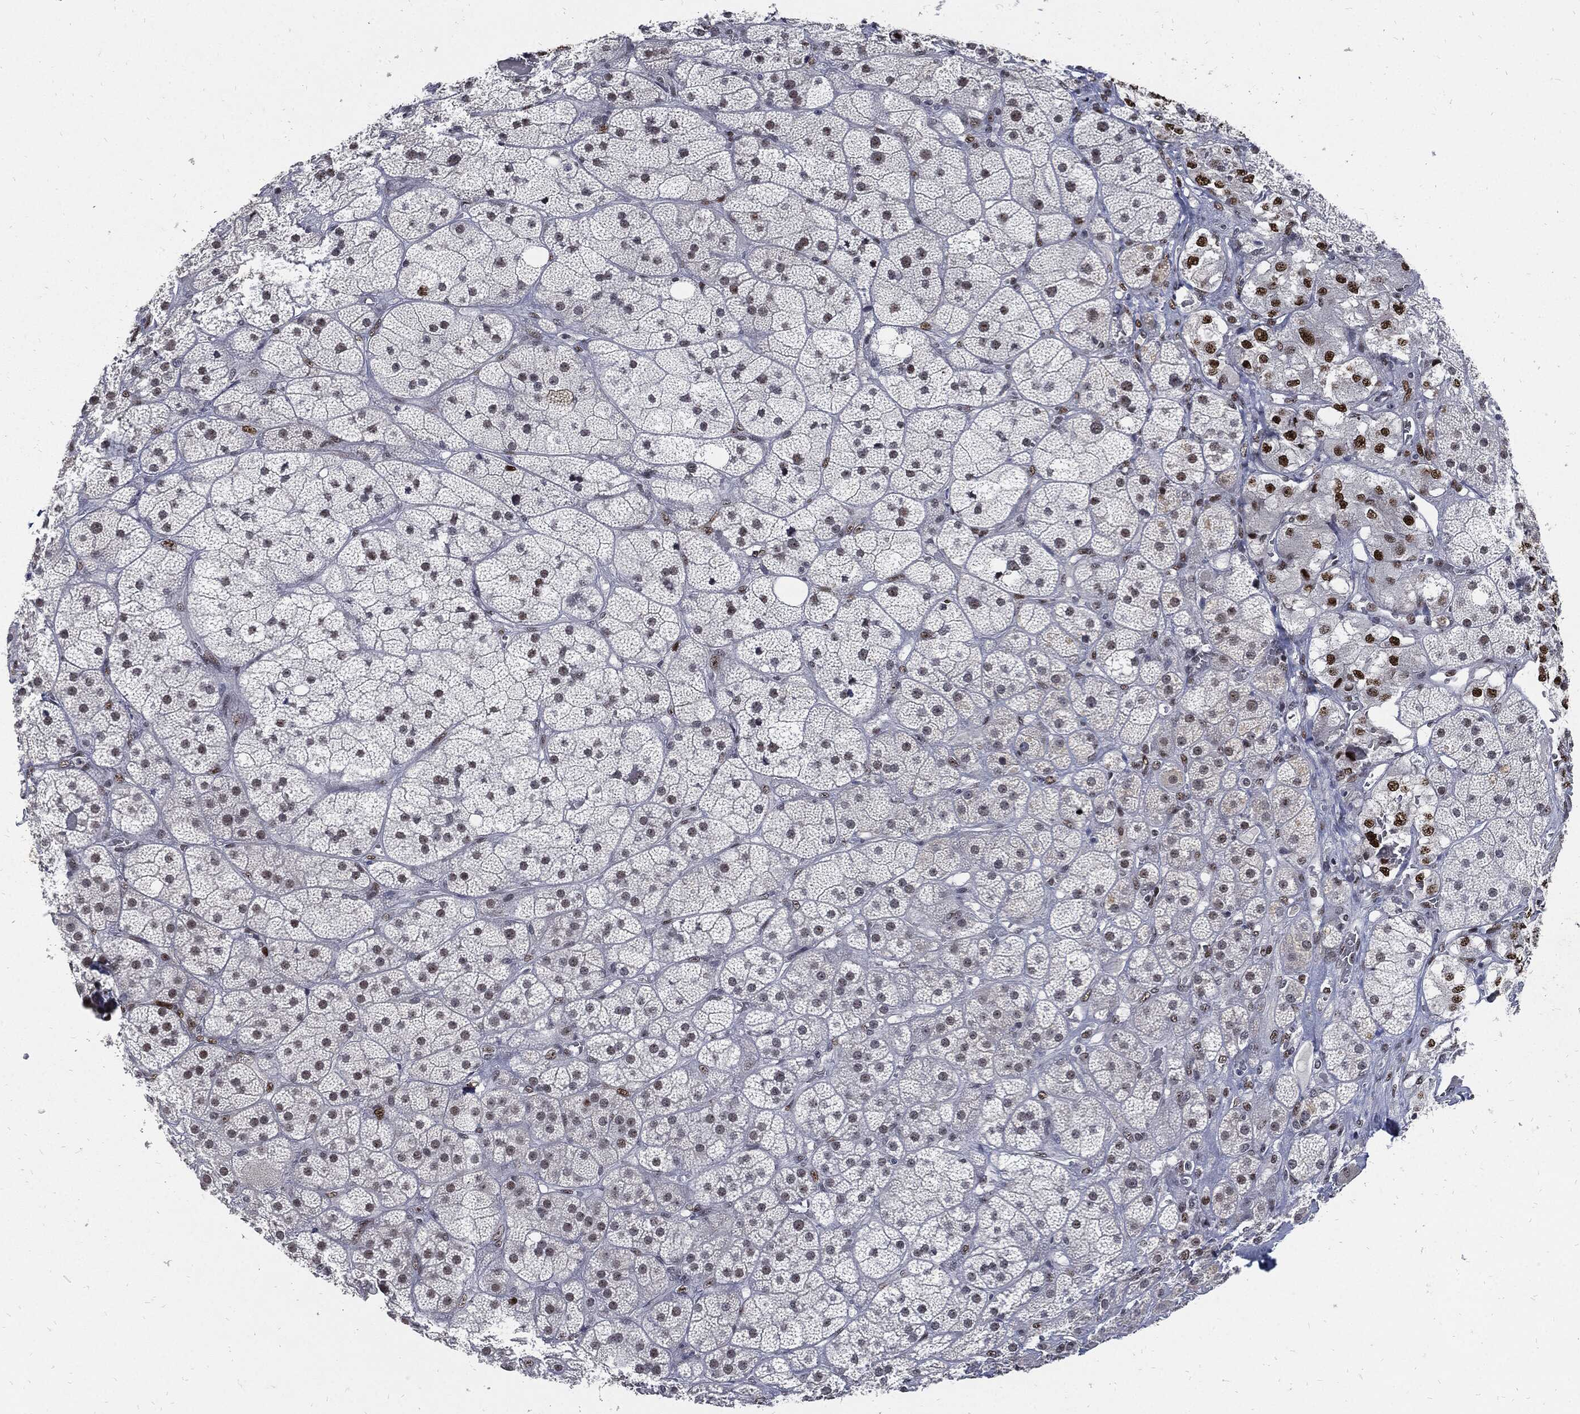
{"staining": {"intensity": "strong", "quantity": "<25%", "location": "nuclear"}, "tissue": "adrenal gland", "cell_type": "Glandular cells", "image_type": "normal", "snomed": [{"axis": "morphology", "description": "Normal tissue, NOS"}, {"axis": "topography", "description": "Adrenal gland"}], "caption": "IHC image of normal adrenal gland: human adrenal gland stained using IHC reveals medium levels of strong protein expression localized specifically in the nuclear of glandular cells, appearing as a nuclear brown color.", "gene": "NBN", "patient": {"sex": "male", "age": 57}}